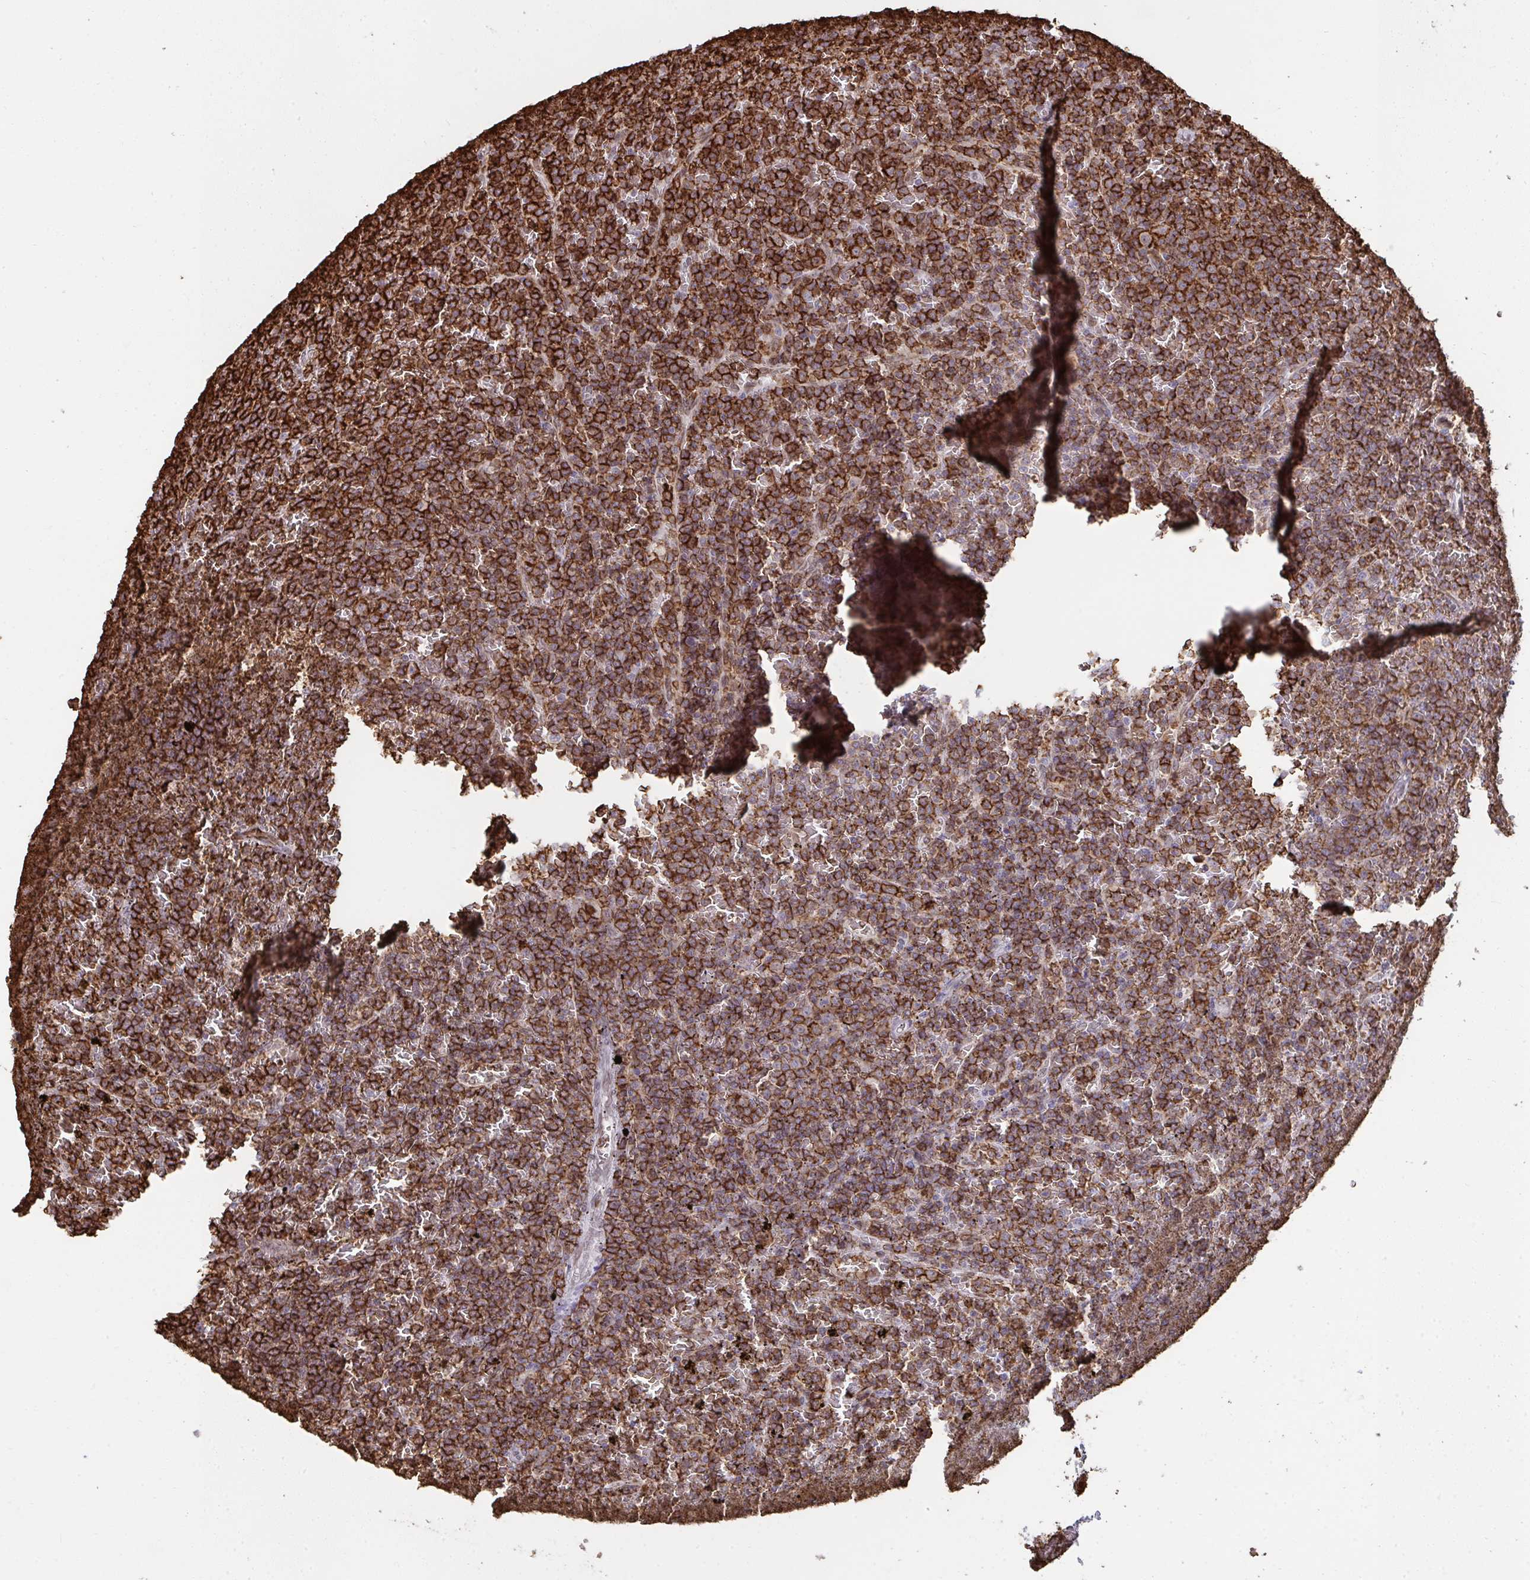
{"staining": {"intensity": "strong", "quantity": ">75%", "location": "cytoplasmic/membranous"}, "tissue": "lymphoma", "cell_type": "Tumor cells", "image_type": "cancer", "snomed": [{"axis": "morphology", "description": "Malignant lymphoma, non-Hodgkin's type, Low grade"}, {"axis": "topography", "description": "Spleen"}], "caption": "Human low-grade malignant lymphoma, non-Hodgkin's type stained with a protein marker exhibits strong staining in tumor cells.", "gene": "UXT", "patient": {"sex": "female", "age": 77}}